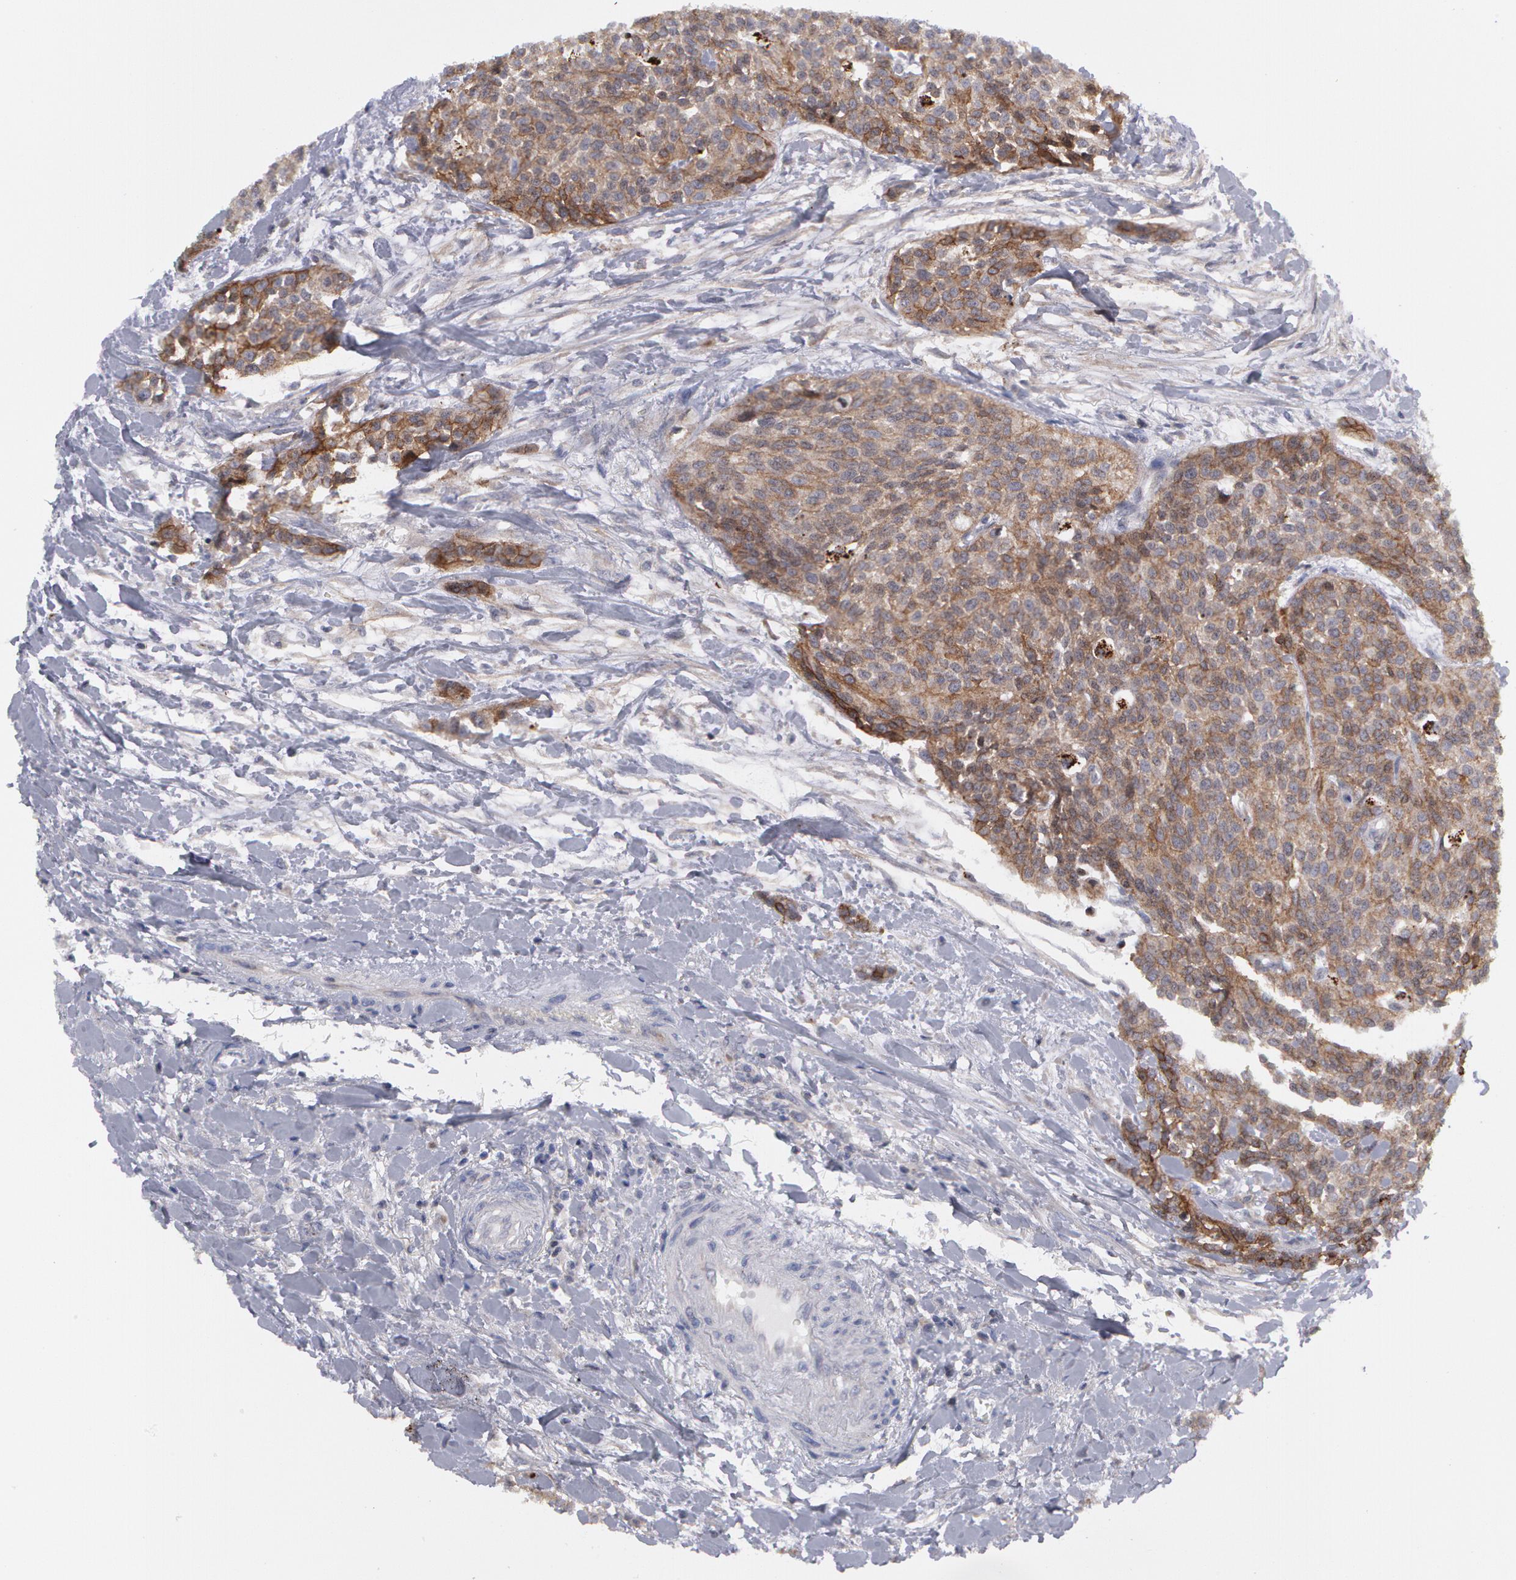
{"staining": {"intensity": "moderate", "quantity": ">75%", "location": "cytoplasmic/membranous"}, "tissue": "urothelial cancer", "cell_type": "Tumor cells", "image_type": "cancer", "snomed": [{"axis": "morphology", "description": "Urothelial carcinoma, High grade"}, {"axis": "topography", "description": "Urinary bladder"}], "caption": "High-grade urothelial carcinoma tissue demonstrates moderate cytoplasmic/membranous staining in approximately >75% of tumor cells", "gene": "ERBB2", "patient": {"sex": "male", "age": 56}}